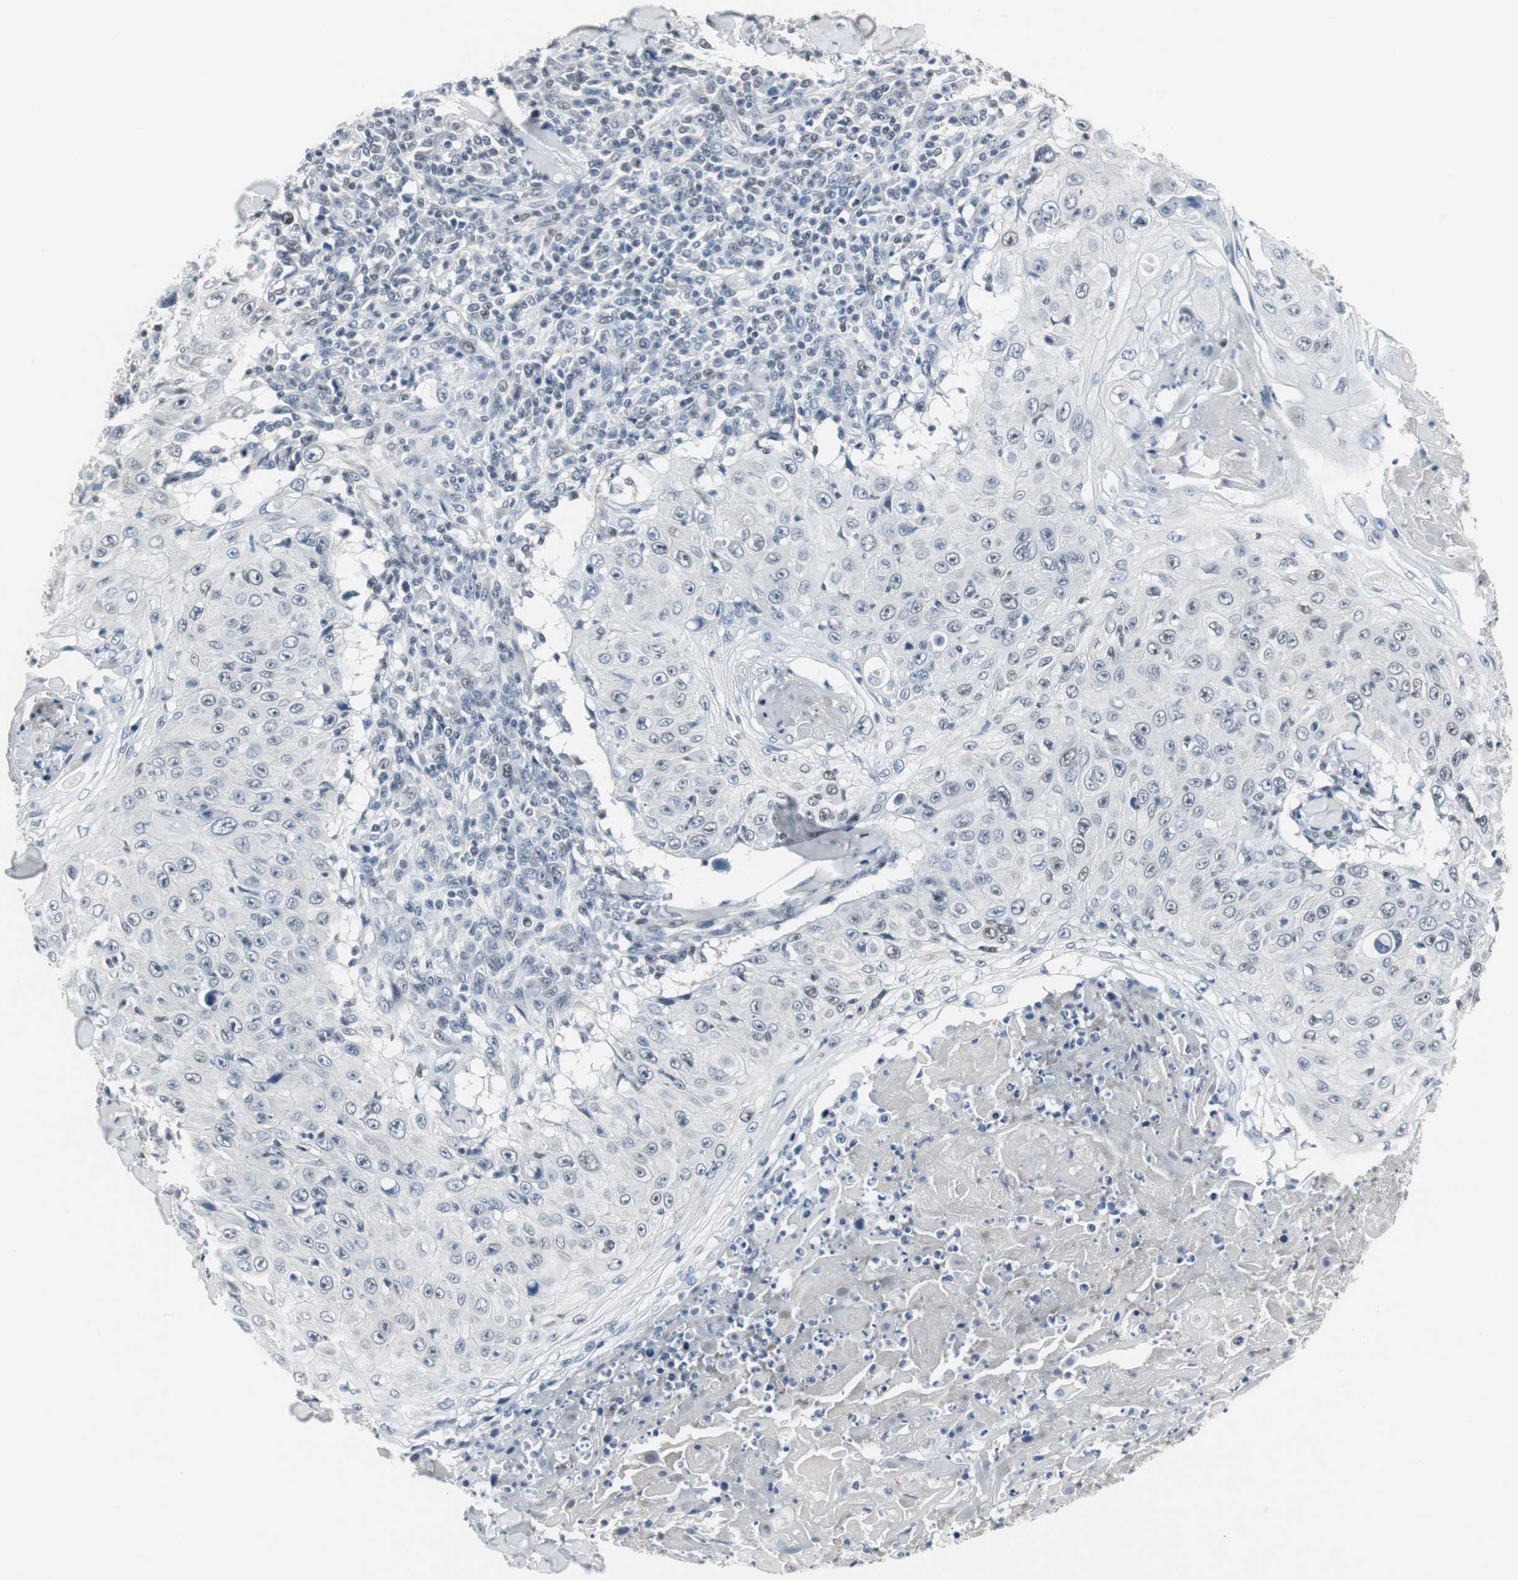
{"staining": {"intensity": "negative", "quantity": "none", "location": "none"}, "tissue": "skin cancer", "cell_type": "Tumor cells", "image_type": "cancer", "snomed": [{"axis": "morphology", "description": "Squamous cell carcinoma, NOS"}, {"axis": "topography", "description": "Skin"}], "caption": "Protein analysis of skin cancer (squamous cell carcinoma) displays no significant positivity in tumor cells. Nuclei are stained in blue.", "gene": "ELK1", "patient": {"sex": "male", "age": 86}}